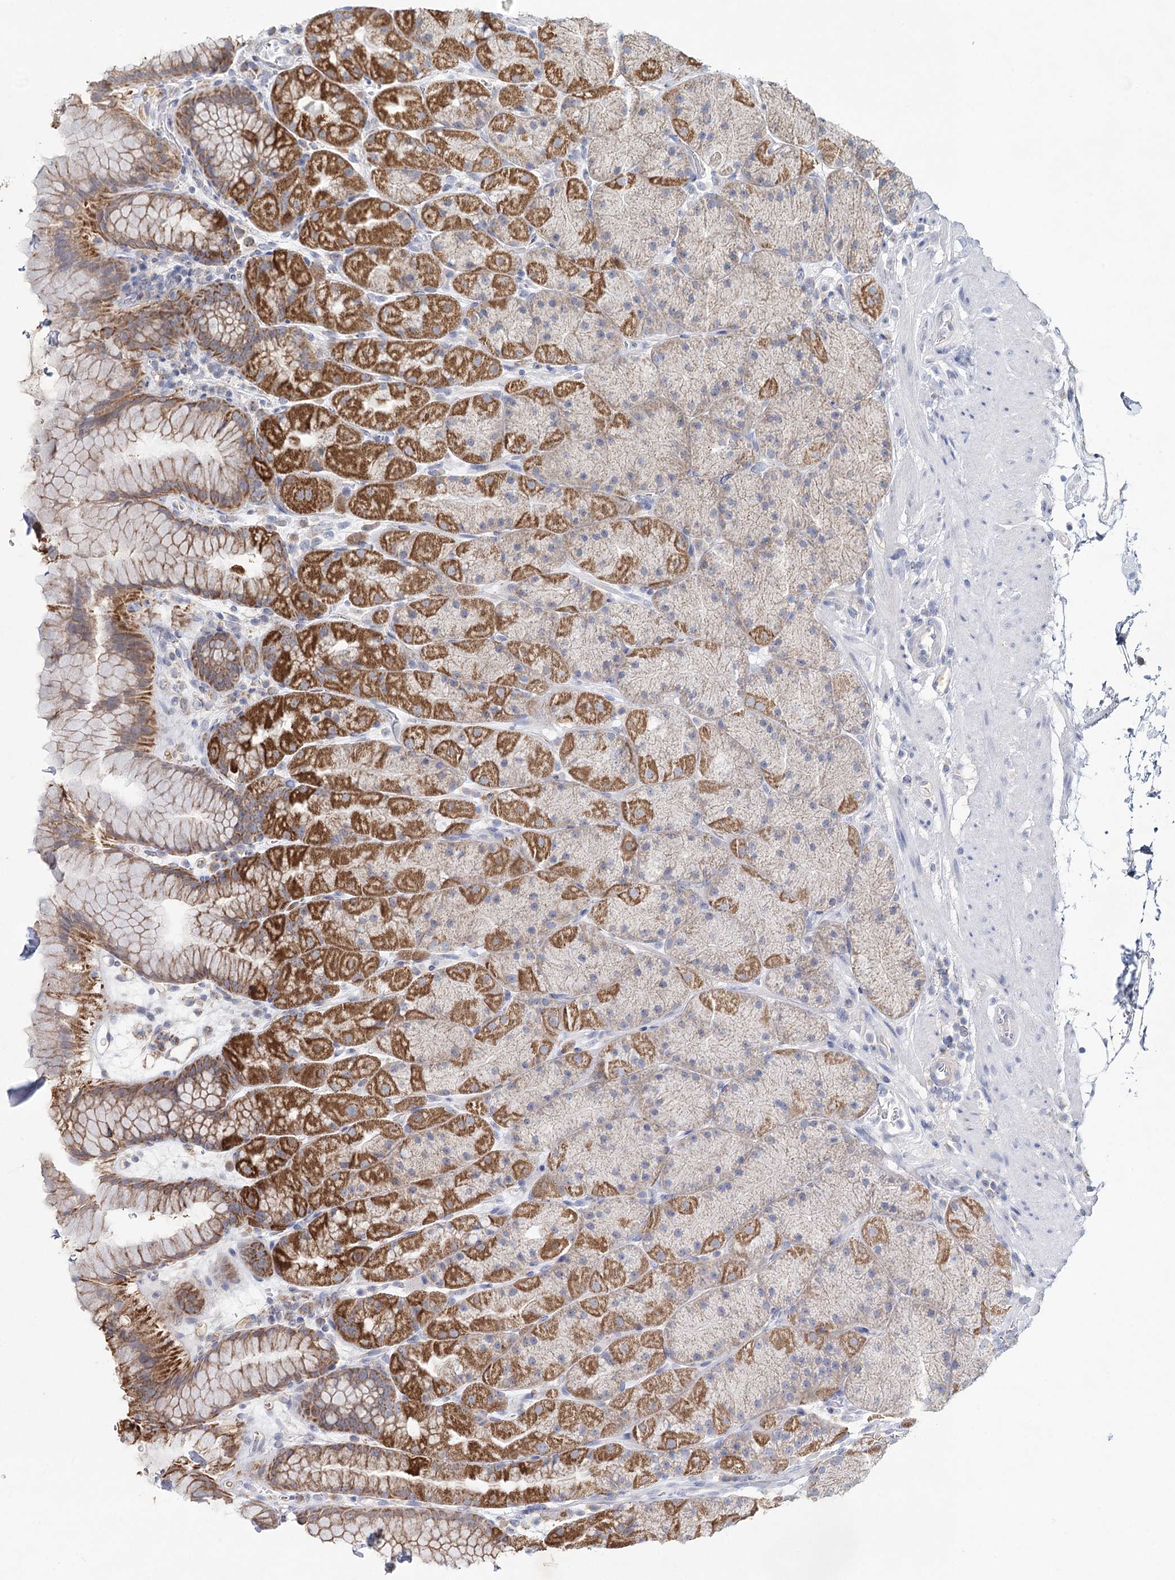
{"staining": {"intensity": "moderate", "quantity": "25%-75%", "location": "cytoplasmic/membranous"}, "tissue": "stomach", "cell_type": "Glandular cells", "image_type": "normal", "snomed": [{"axis": "morphology", "description": "Normal tissue, NOS"}, {"axis": "topography", "description": "Stomach, upper"}, {"axis": "topography", "description": "Stomach, lower"}], "caption": "Immunohistochemistry (IHC) of normal human stomach exhibits medium levels of moderate cytoplasmic/membranous positivity in about 25%-75% of glandular cells.", "gene": "ARHGAP44", "patient": {"sex": "male", "age": 67}}